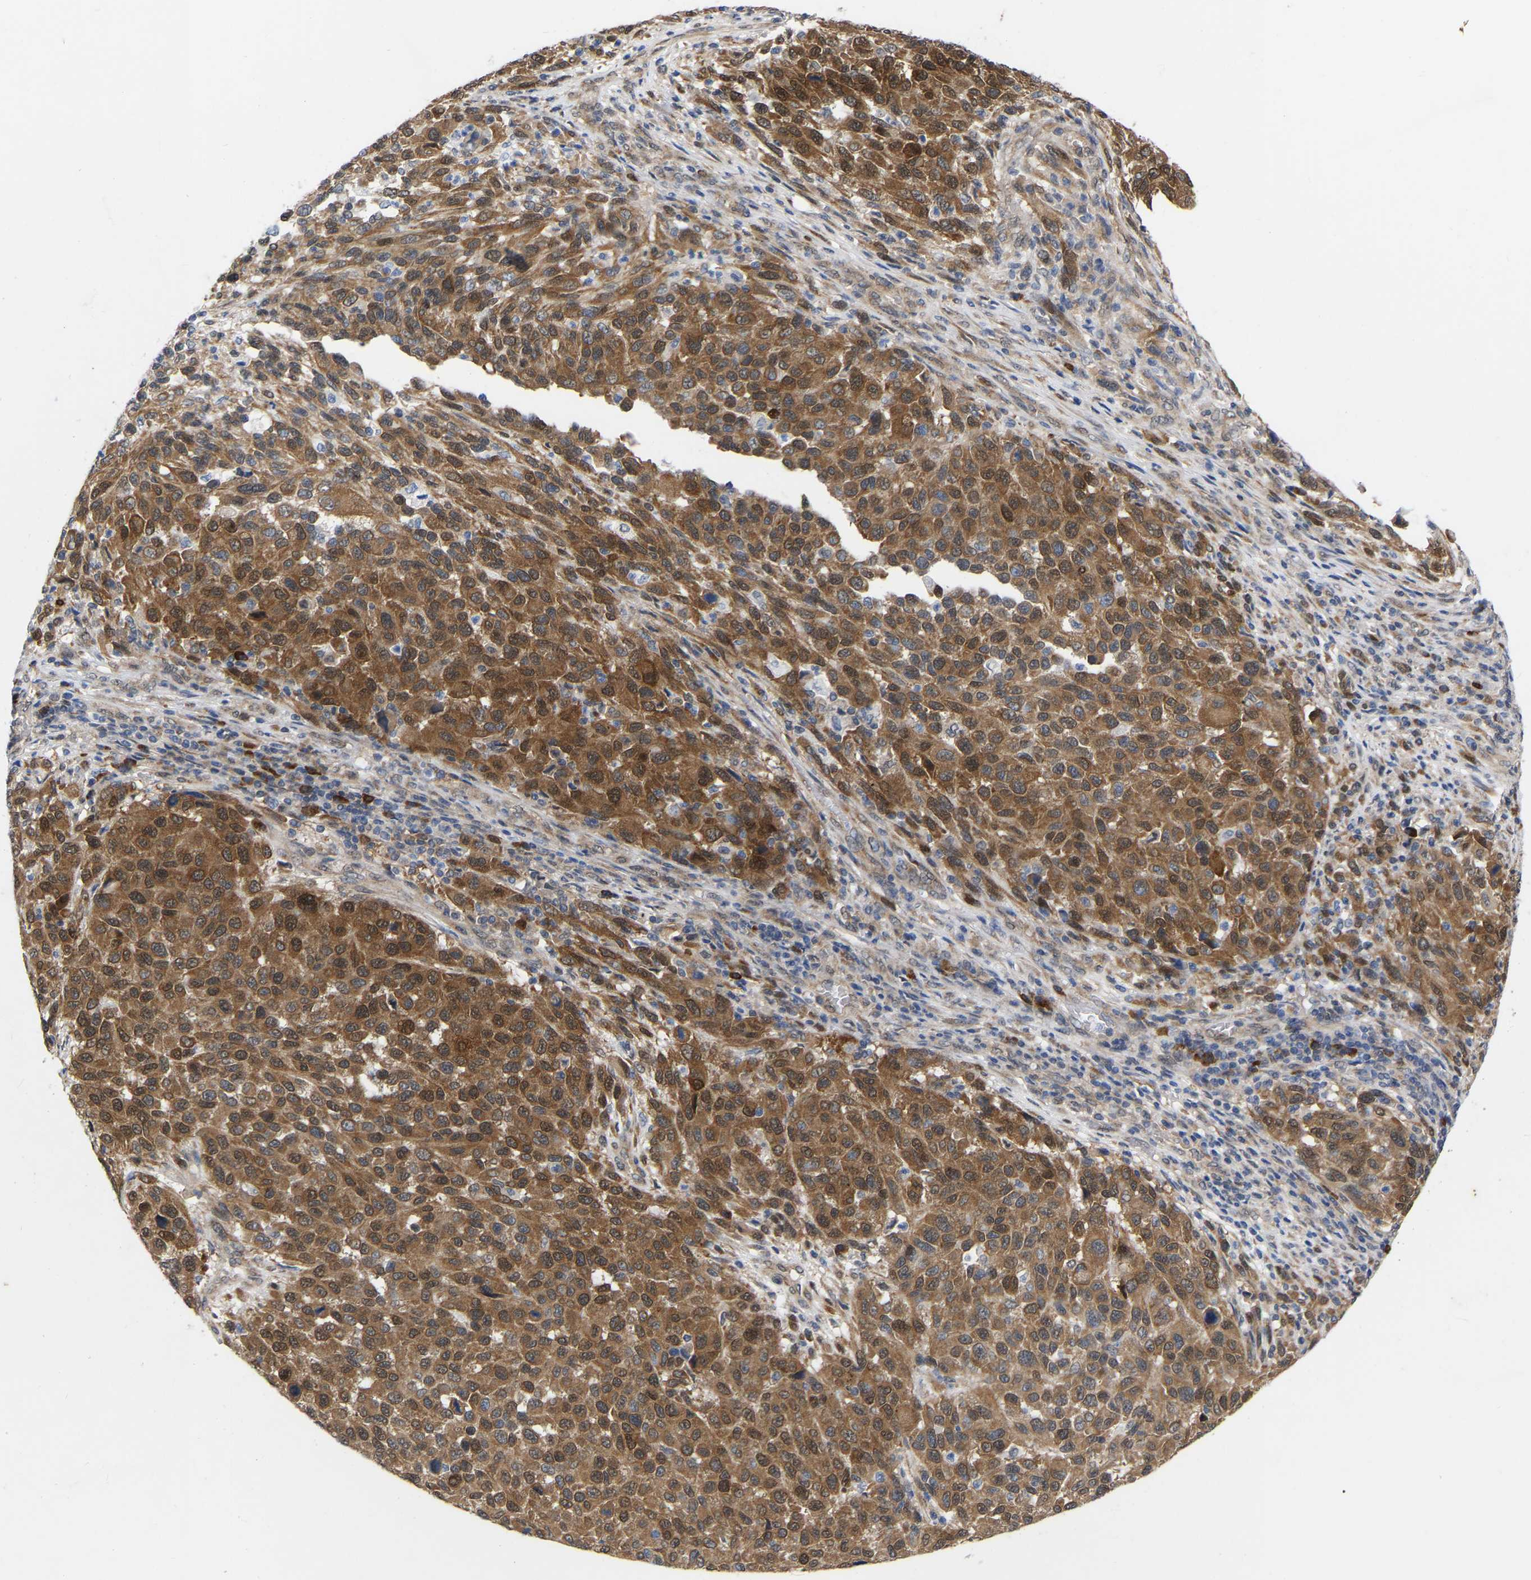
{"staining": {"intensity": "moderate", "quantity": ">75%", "location": "cytoplasmic/membranous,nuclear"}, "tissue": "melanoma", "cell_type": "Tumor cells", "image_type": "cancer", "snomed": [{"axis": "morphology", "description": "Malignant melanoma, Metastatic site"}, {"axis": "topography", "description": "Lymph node"}], "caption": "This is an image of IHC staining of melanoma, which shows moderate positivity in the cytoplasmic/membranous and nuclear of tumor cells.", "gene": "UBE4B", "patient": {"sex": "male", "age": 61}}